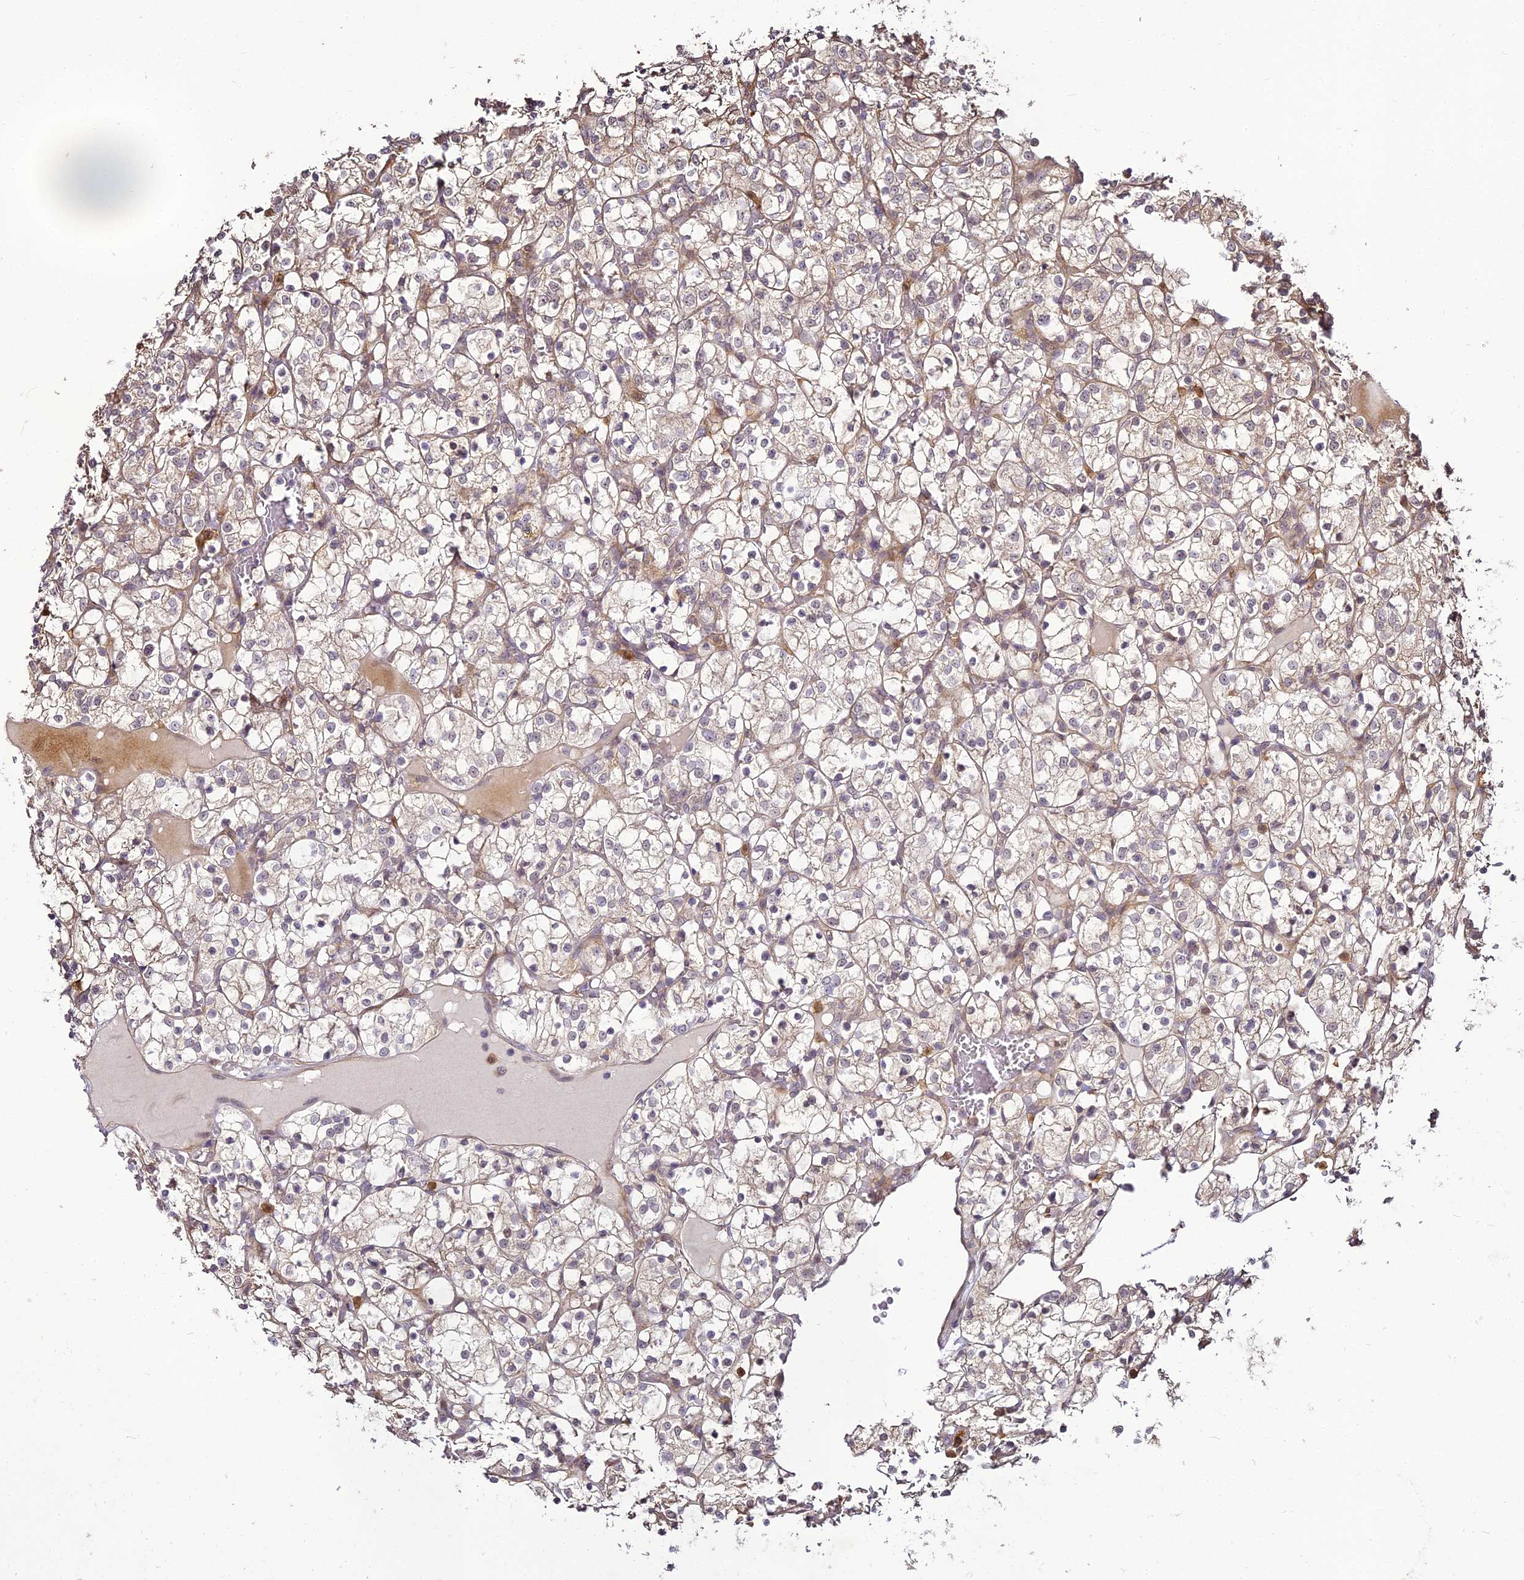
{"staining": {"intensity": "weak", "quantity": "<25%", "location": "cytoplasmic/membranous"}, "tissue": "renal cancer", "cell_type": "Tumor cells", "image_type": "cancer", "snomed": [{"axis": "morphology", "description": "Adenocarcinoma, NOS"}, {"axis": "topography", "description": "Kidney"}], "caption": "An IHC image of renal cancer is shown. There is no staining in tumor cells of renal cancer.", "gene": "BCDIN3D", "patient": {"sex": "female", "age": 69}}